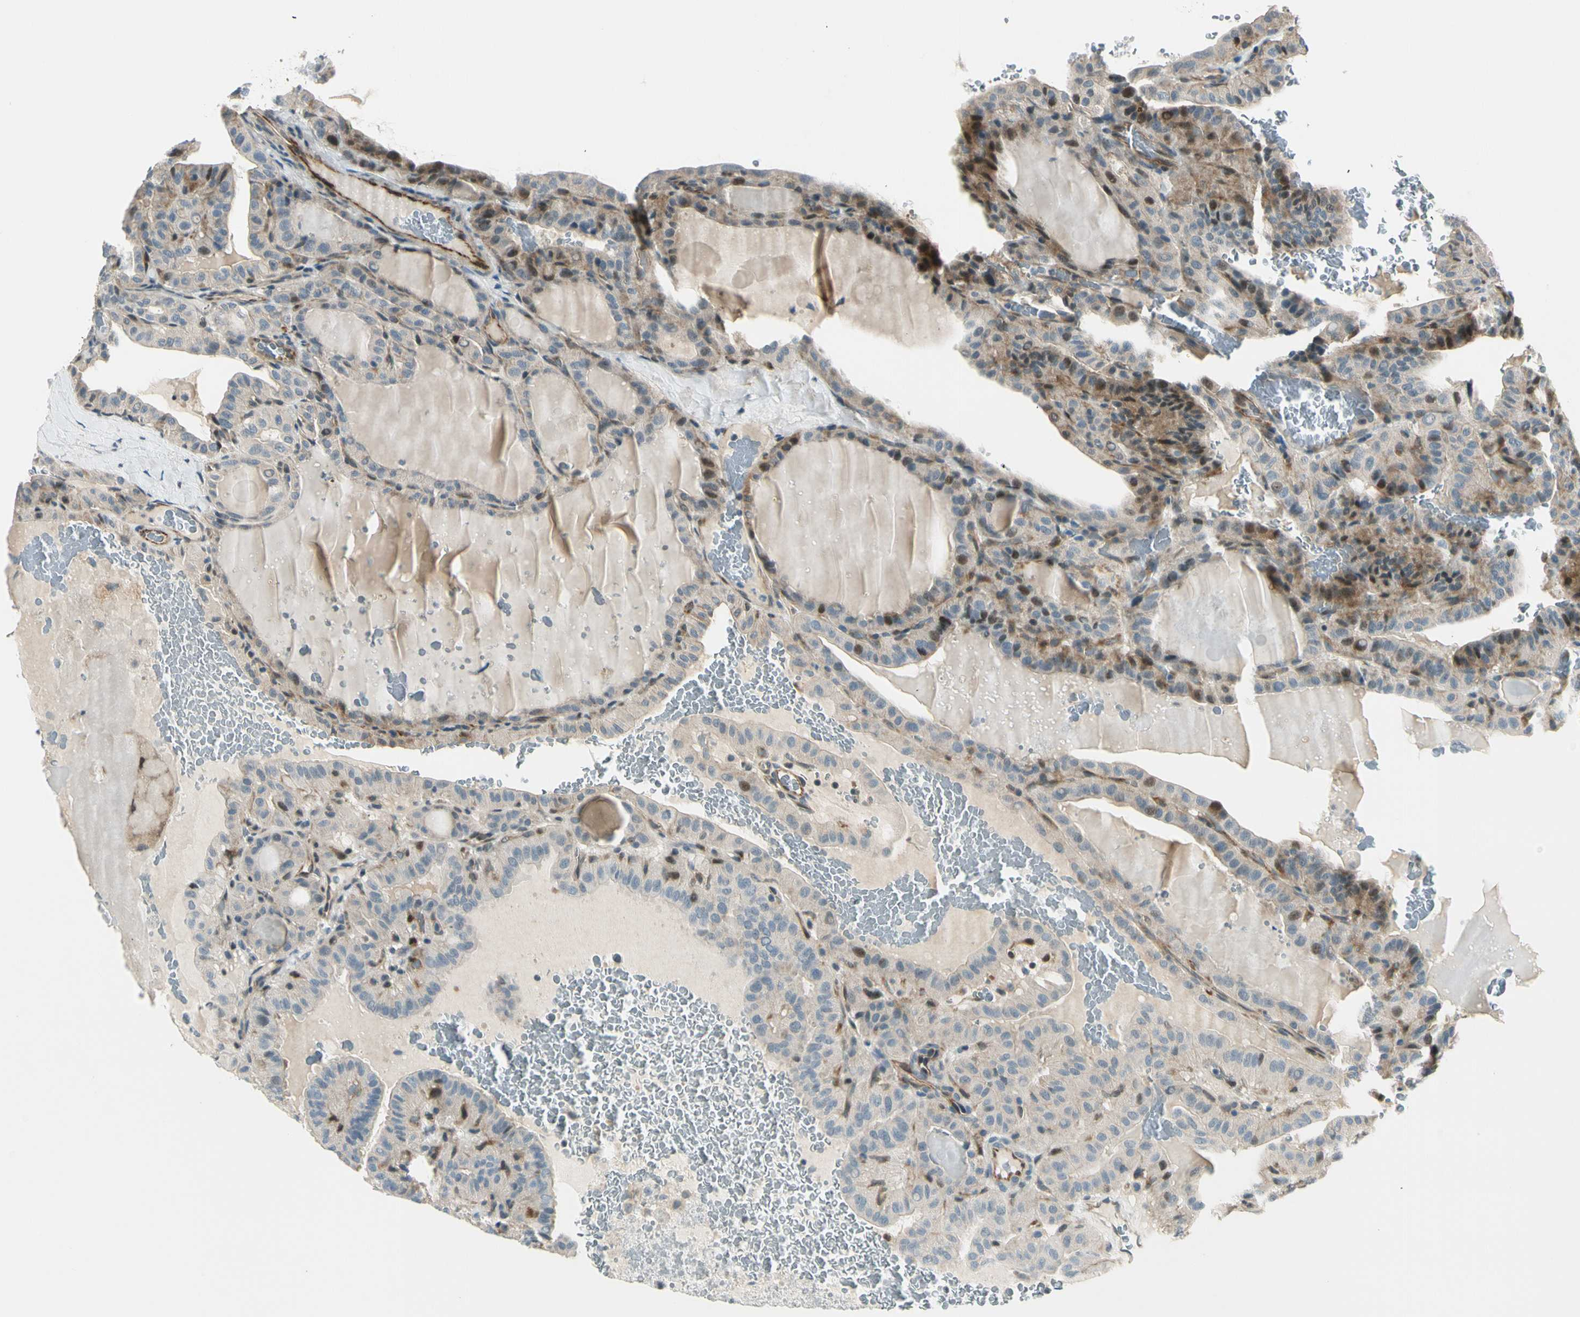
{"staining": {"intensity": "moderate", "quantity": "<25%", "location": "cytoplasmic/membranous,nuclear"}, "tissue": "thyroid cancer", "cell_type": "Tumor cells", "image_type": "cancer", "snomed": [{"axis": "morphology", "description": "Papillary adenocarcinoma, NOS"}, {"axis": "topography", "description": "Thyroid gland"}], "caption": "Moderate cytoplasmic/membranous and nuclear expression is seen in about <25% of tumor cells in thyroid cancer.", "gene": "SVBP", "patient": {"sex": "male", "age": 77}}